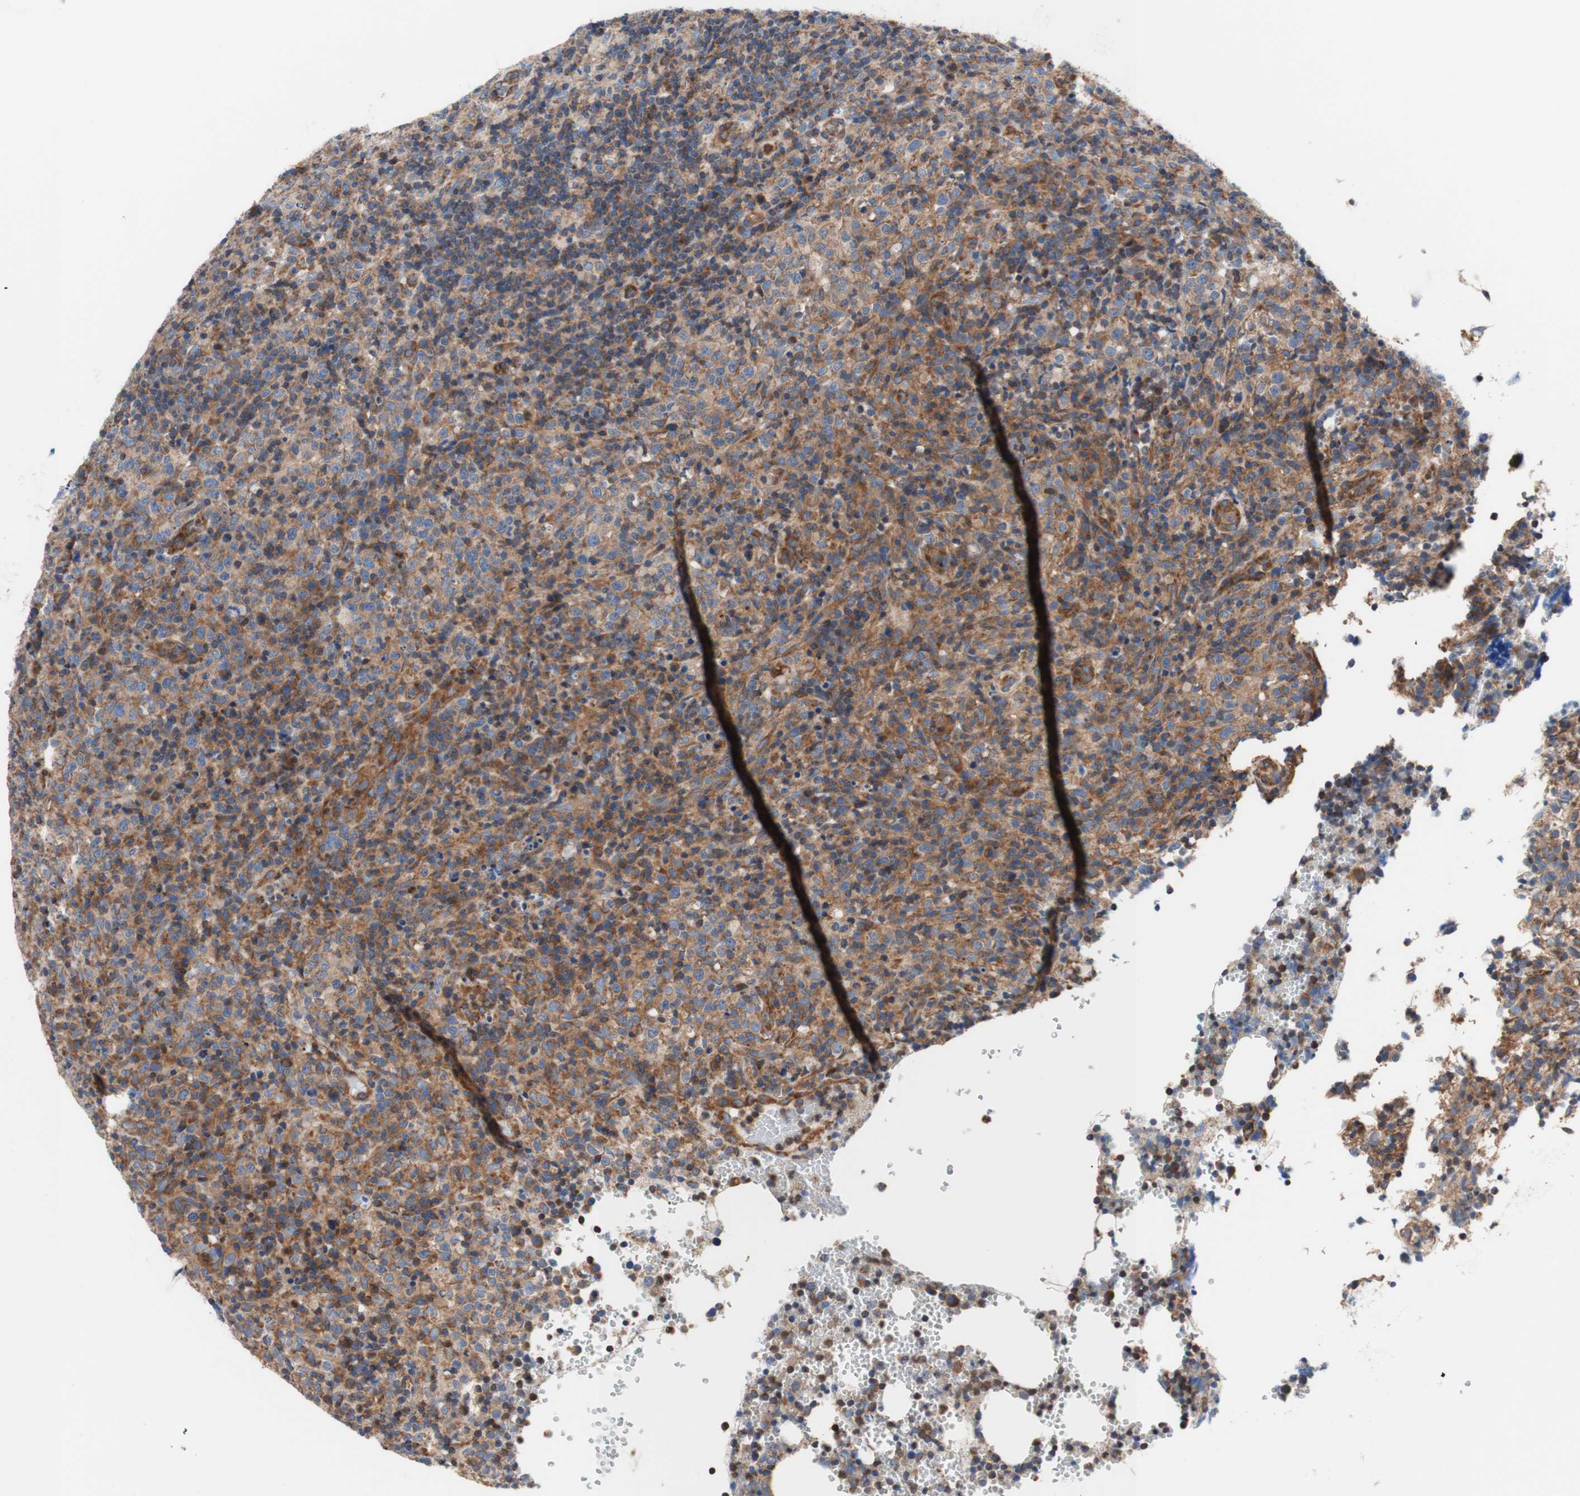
{"staining": {"intensity": "moderate", "quantity": "25%-75%", "location": "cytoplasmic/membranous"}, "tissue": "lymphoma", "cell_type": "Tumor cells", "image_type": "cancer", "snomed": [{"axis": "morphology", "description": "Malignant lymphoma, non-Hodgkin's type, High grade"}, {"axis": "topography", "description": "Lymph node"}], "caption": "Immunohistochemistry (IHC) micrograph of neoplastic tissue: human malignant lymphoma, non-Hodgkin's type (high-grade) stained using immunohistochemistry exhibits medium levels of moderate protein expression localized specifically in the cytoplasmic/membranous of tumor cells, appearing as a cytoplasmic/membranous brown color.", "gene": "FMR1", "patient": {"sex": "female", "age": 76}}